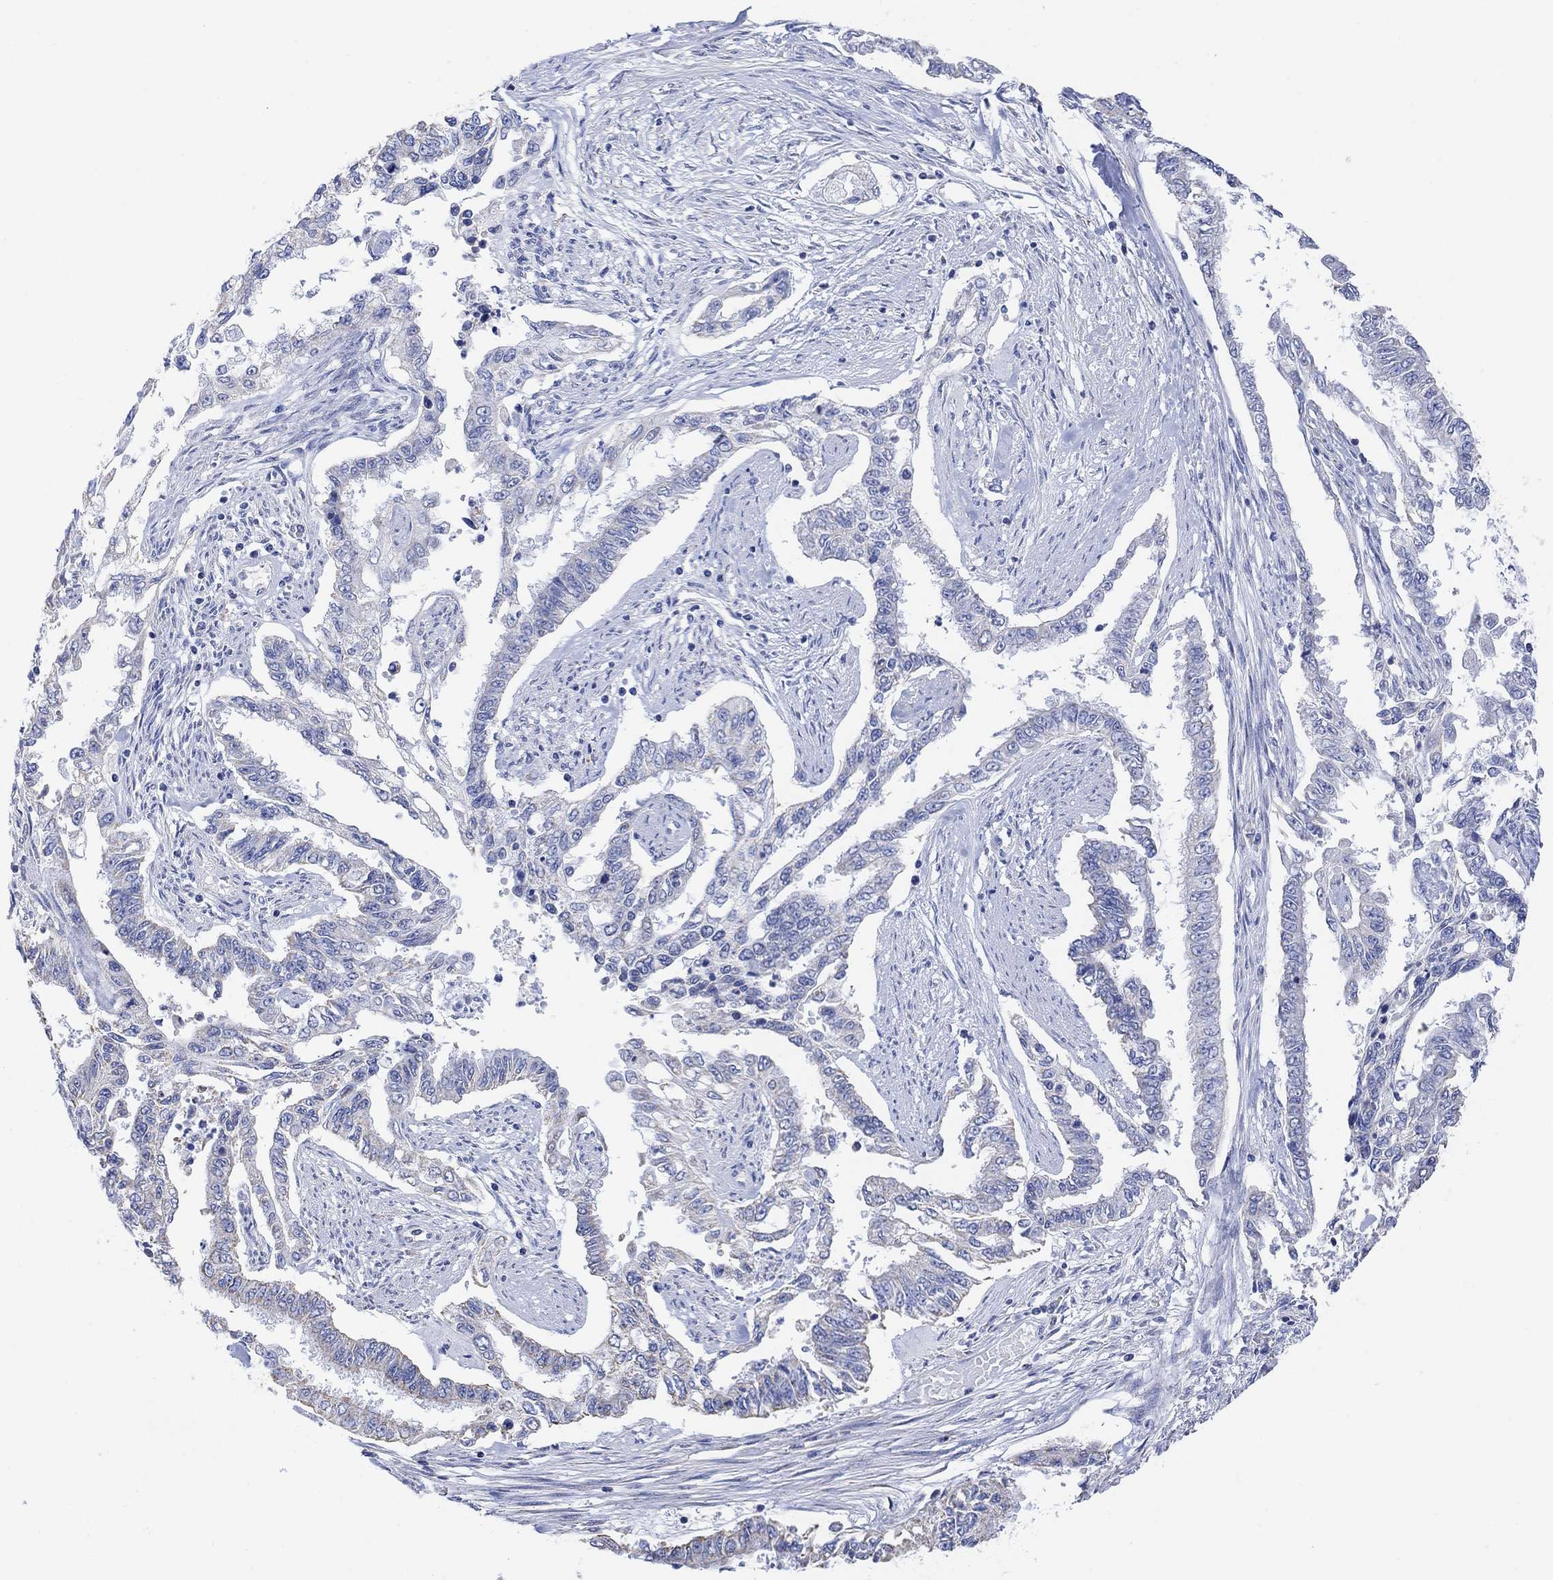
{"staining": {"intensity": "negative", "quantity": "none", "location": "none"}, "tissue": "endometrial cancer", "cell_type": "Tumor cells", "image_type": "cancer", "snomed": [{"axis": "morphology", "description": "Adenocarcinoma, NOS"}, {"axis": "topography", "description": "Uterus"}], "caption": "A photomicrograph of human endometrial cancer (adenocarcinoma) is negative for staining in tumor cells. (Immunohistochemistry (ihc), brightfield microscopy, high magnification).", "gene": "SYT12", "patient": {"sex": "female", "age": 59}}